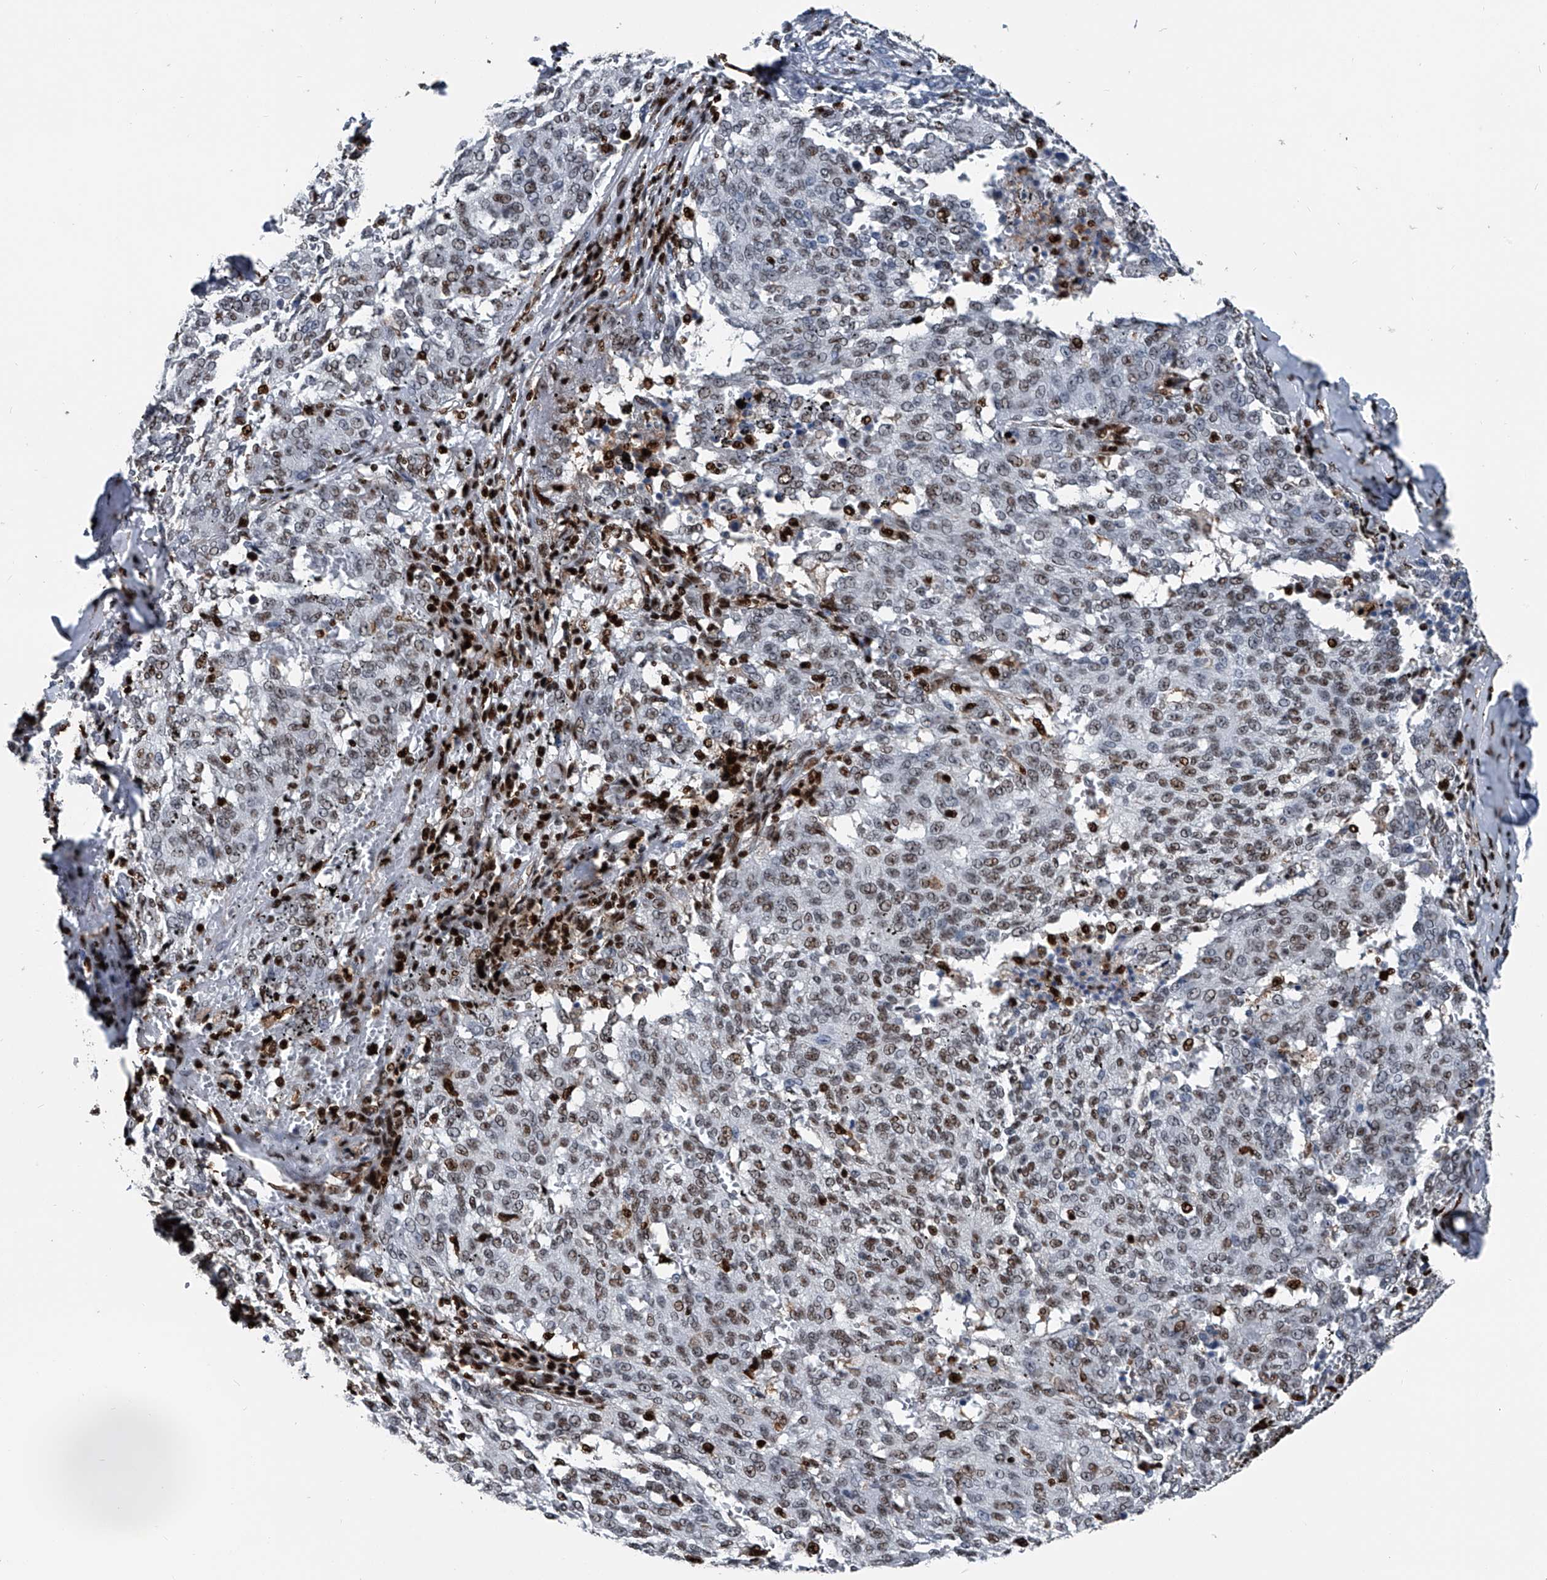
{"staining": {"intensity": "weak", "quantity": "25%-75%", "location": "nuclear"}, "tissue": "melanoma", "cell_type": "Tumor cells", "image_type": "cancer", "snomed": [{"axis": "morphology", "description": "Malignant melanoma, NOS"}, {"axis": "topography", "description": "Skin"}], "caption": "An image showing weak nuclear staining in approximately 25%-75% of tumor cells in melanoma, as visualized by brown immunohistochemical staining.", "gene": "FKBP5", "patient": {"sex": "female", "age": 72}}